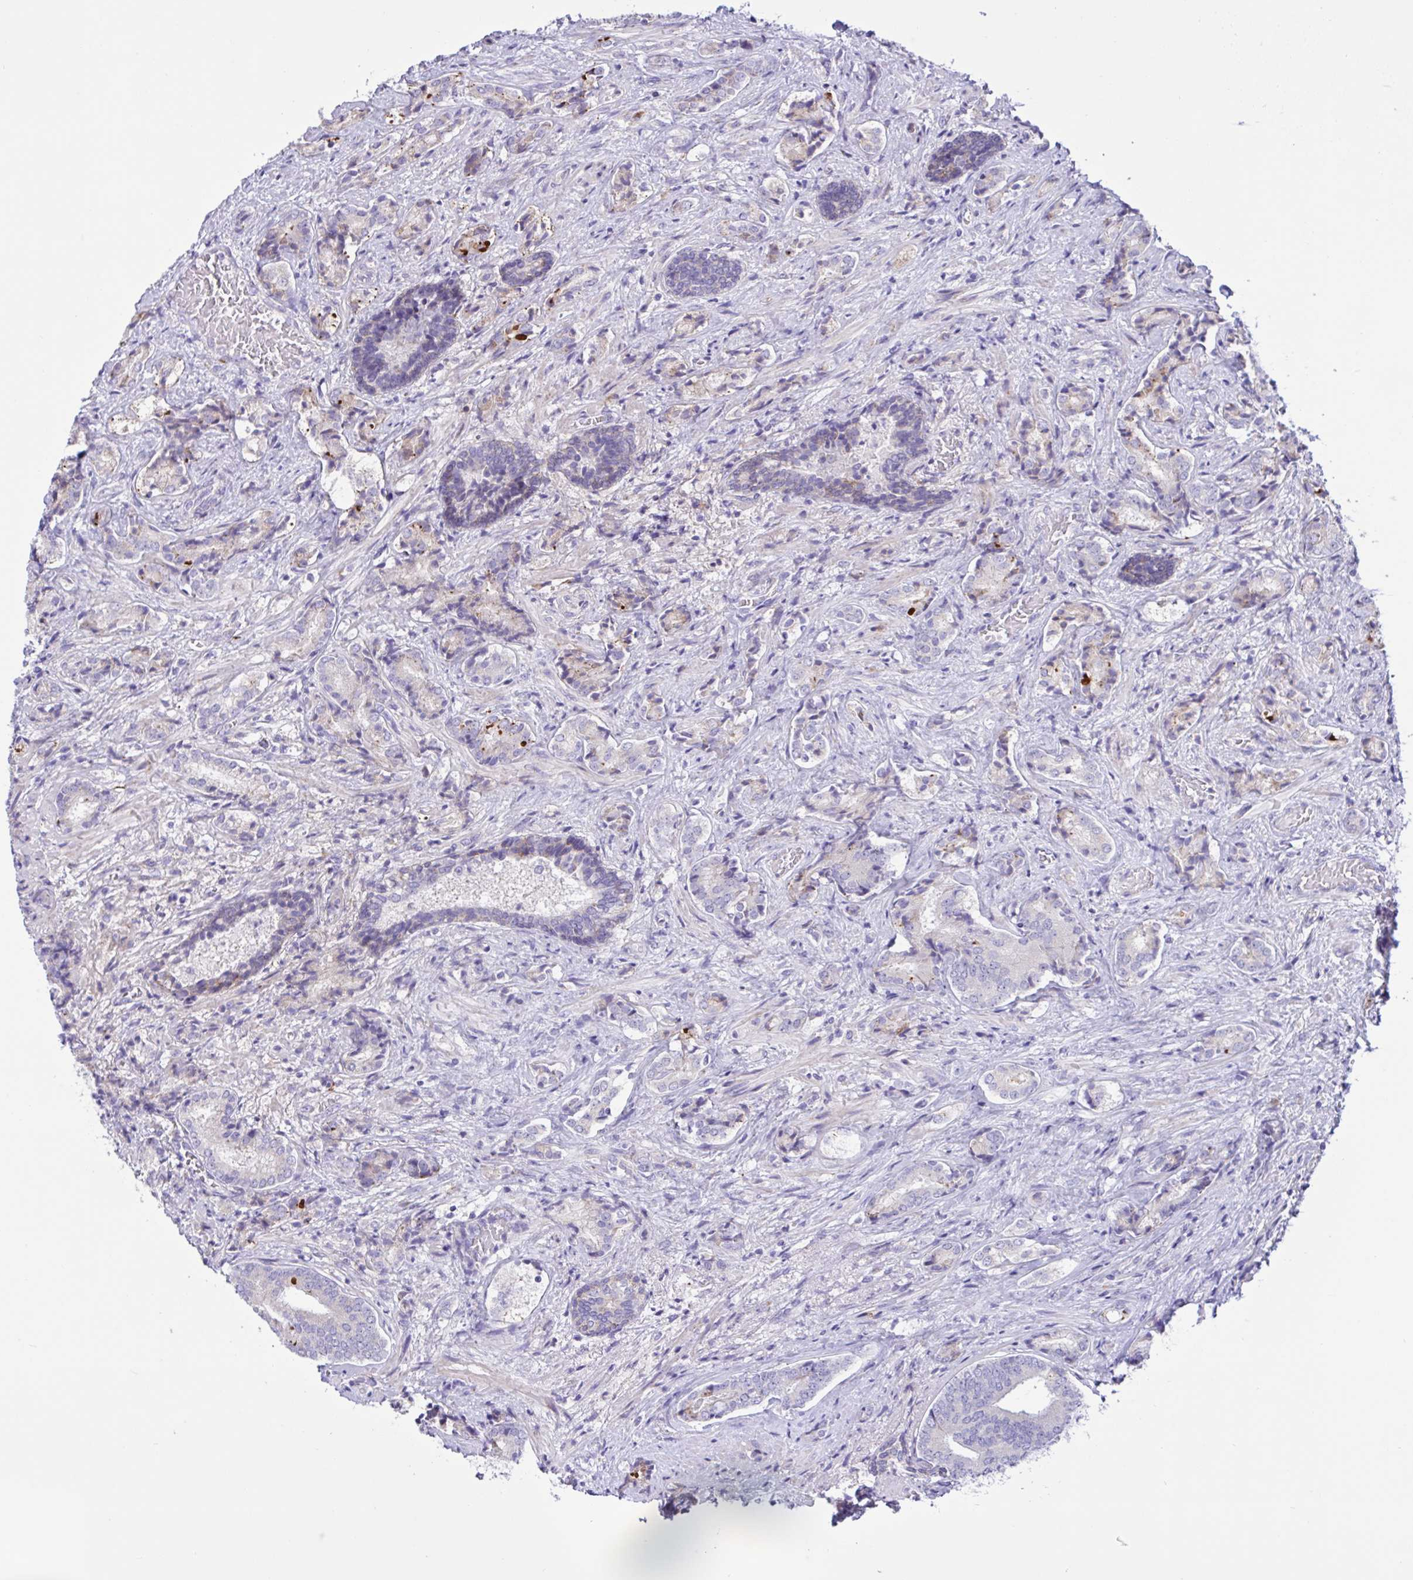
{"staining": {"intensity": "strong", "quantity": "<25%", "location": "cytoplasmic/membranous"}, "tissue": "prostate cancer", "cell_type": "Tumor cells", "image_type": "cancer", "snomed": [{"axis": "morphology", "description": "Adenocarcinoma, High grade"}, {"axis": "topography", "description": "Prostate"}], "caption": "Prostate cancer was stained to show a protein in brown. There is medium levels of strong cytoplasmic/membranous staining in approximately <25% of tumor cells.", "gene": "DSC3", "patient": {"sex": "male", "age": 62}}